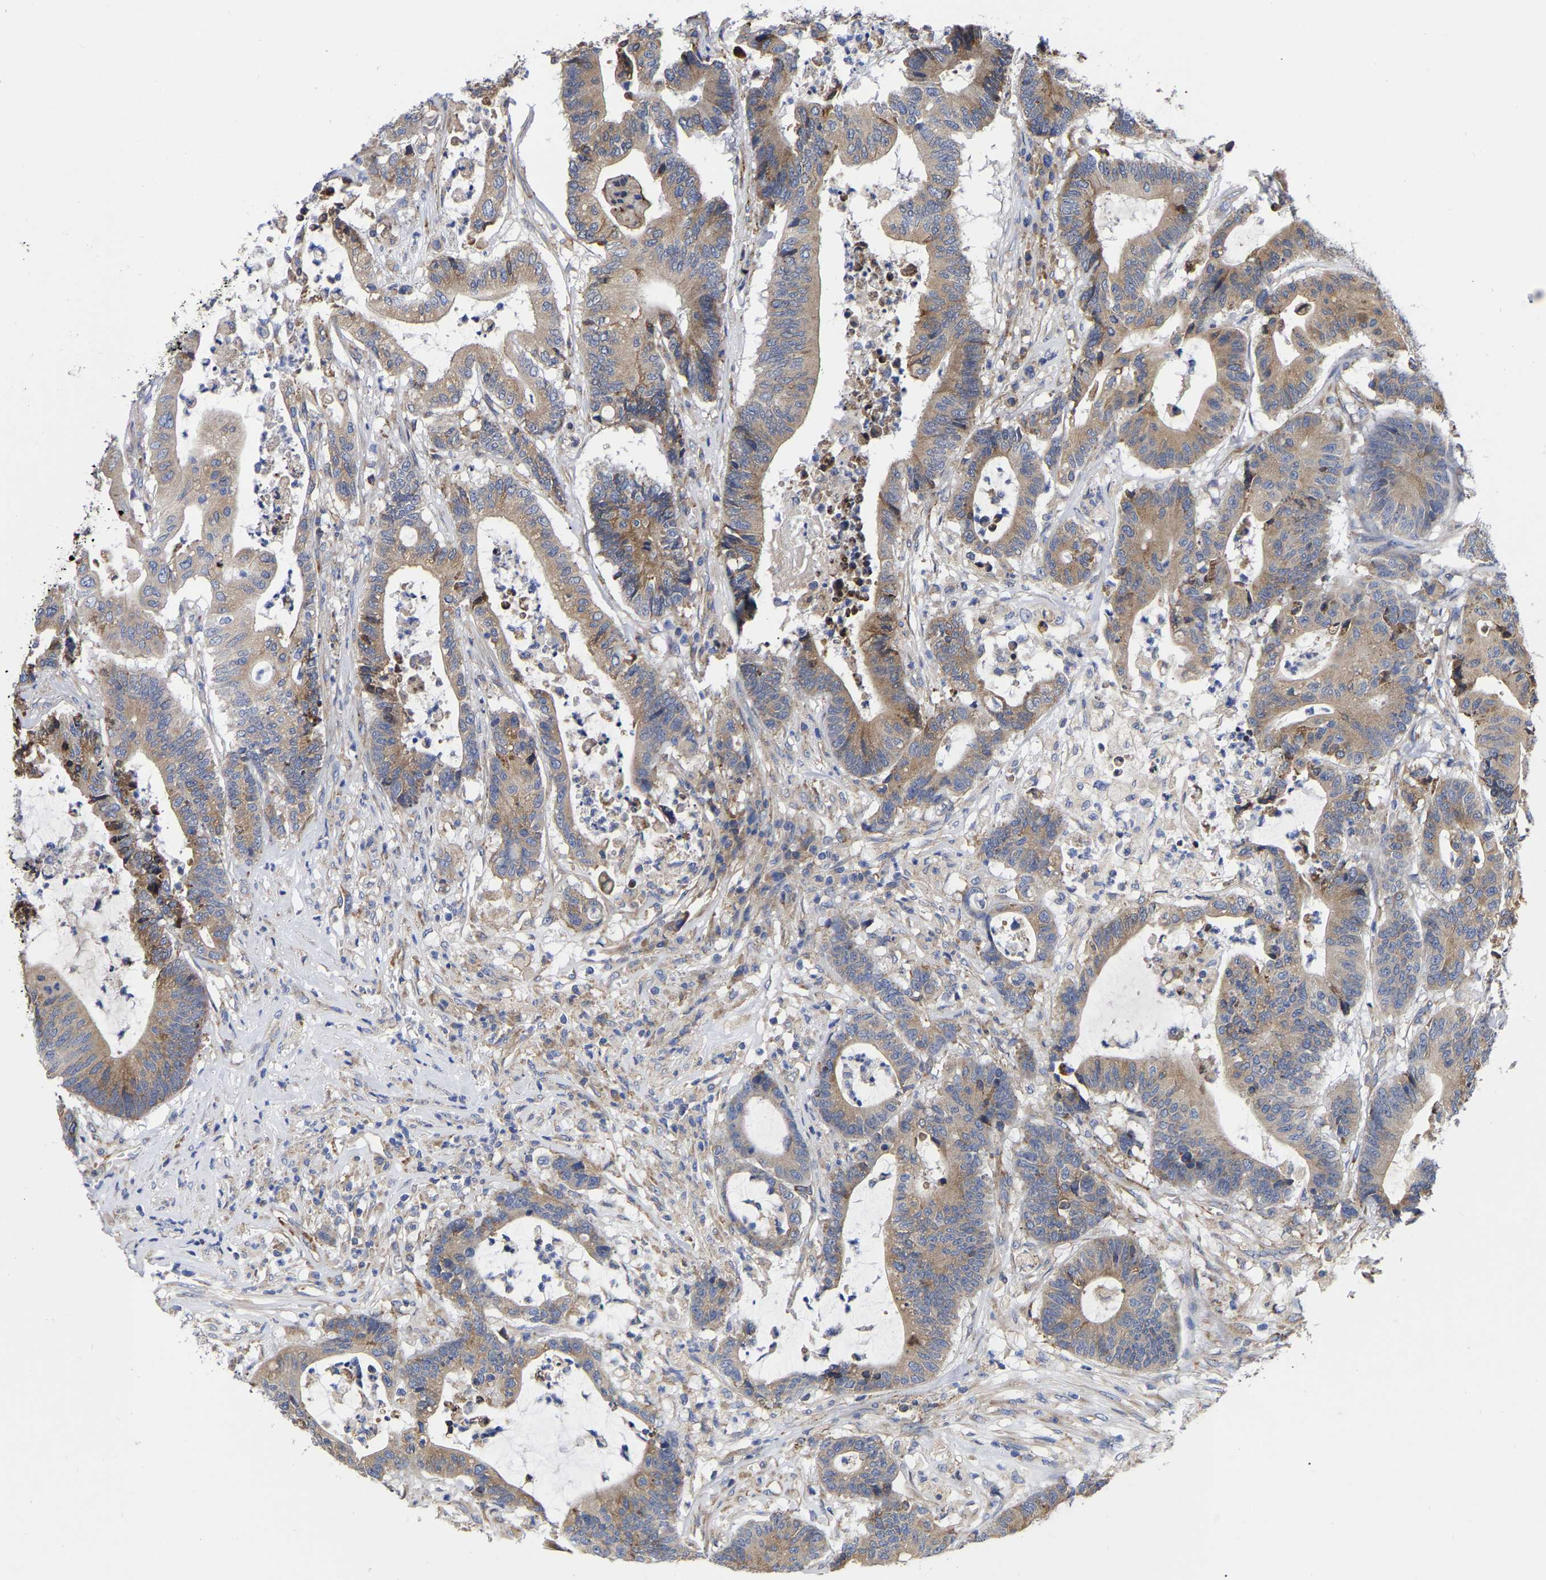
{"staining": {"intensity": "moderate", "quantity": ">75%", "location": "cytoplasmic/membranous"}, "tissue": "colorectal cancer", "cell_type": "Tumor cells", "image_type": "cancer", "snomed": [{"axis": "morphology", "description": "Adenocarcinoma, NOS"}, {"axis": "topography", "description": "Colon"}], "caption": "This photomicrograph exhibits adenocarcinoma (colorectal) stained with immunohistochemistry to label a protein in brown. The cytoplasmic/membranous of tumor cells show moderate positivity for the protein. Nuclei are counter-stained blue.", "gene": "CFAP298", "patient": {"sex": "female", "age": 84}}